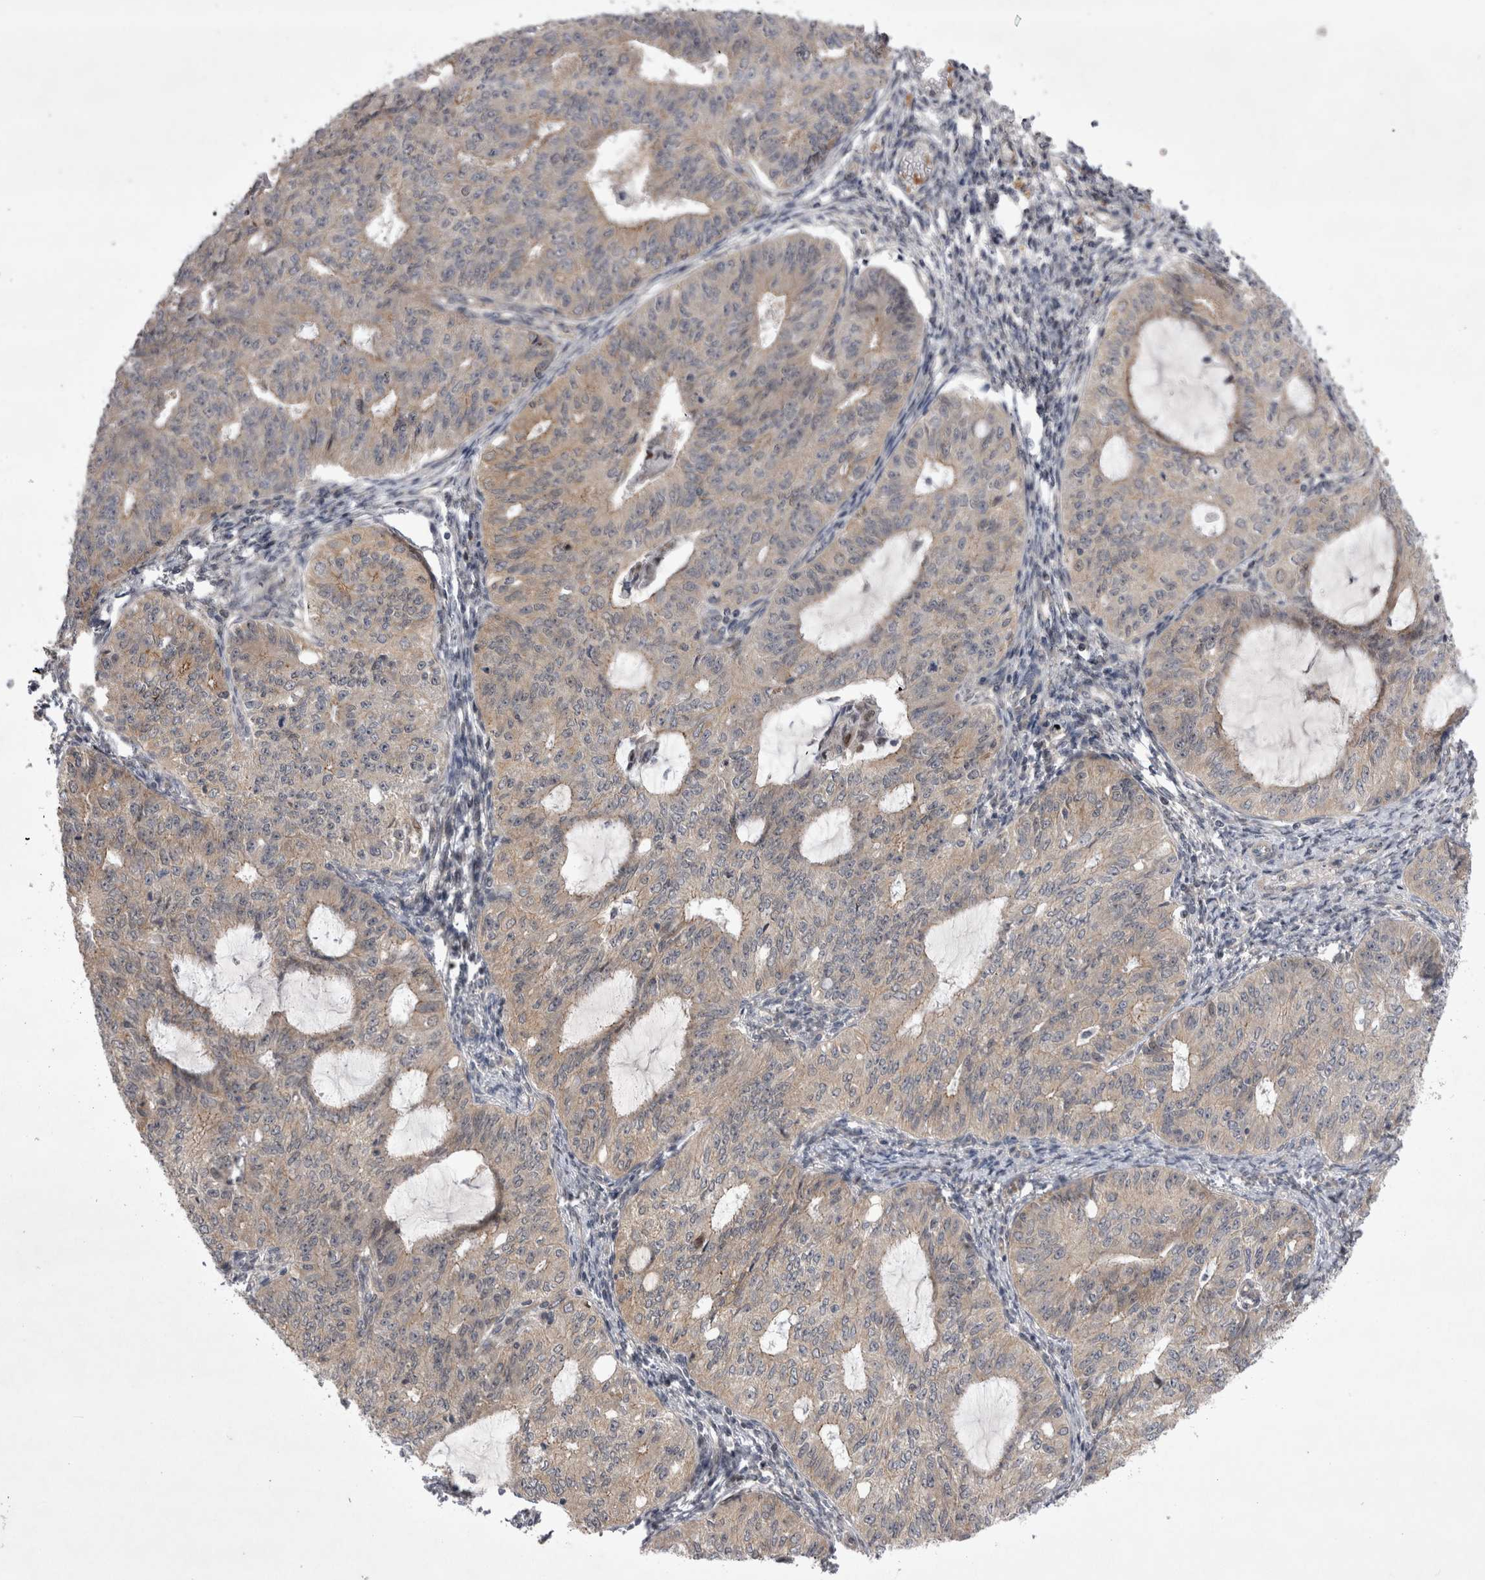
{"staining": {"intensity": "negative", "quantity": "none", "location": "none"}, "tissue": "endometrial cancer", "cell_type": "Tumor cells", "image_type": "cancer", "snomed": [{"axis": "morphology", "description": "Adenocarcinoma, NOS"}, {"axis": "topography", "description": "Endometrium"}], "caption": "Immunohistochemistry (IHC) photomicrograph of neoplastic tissue: human endometrial cancer stained with DAB (3,3'-diaminobenzidine) demonstrates no significant protein positivity in tumor cells.", "gene": "NENF", "patient": {"sex": "female", "age": 32}}